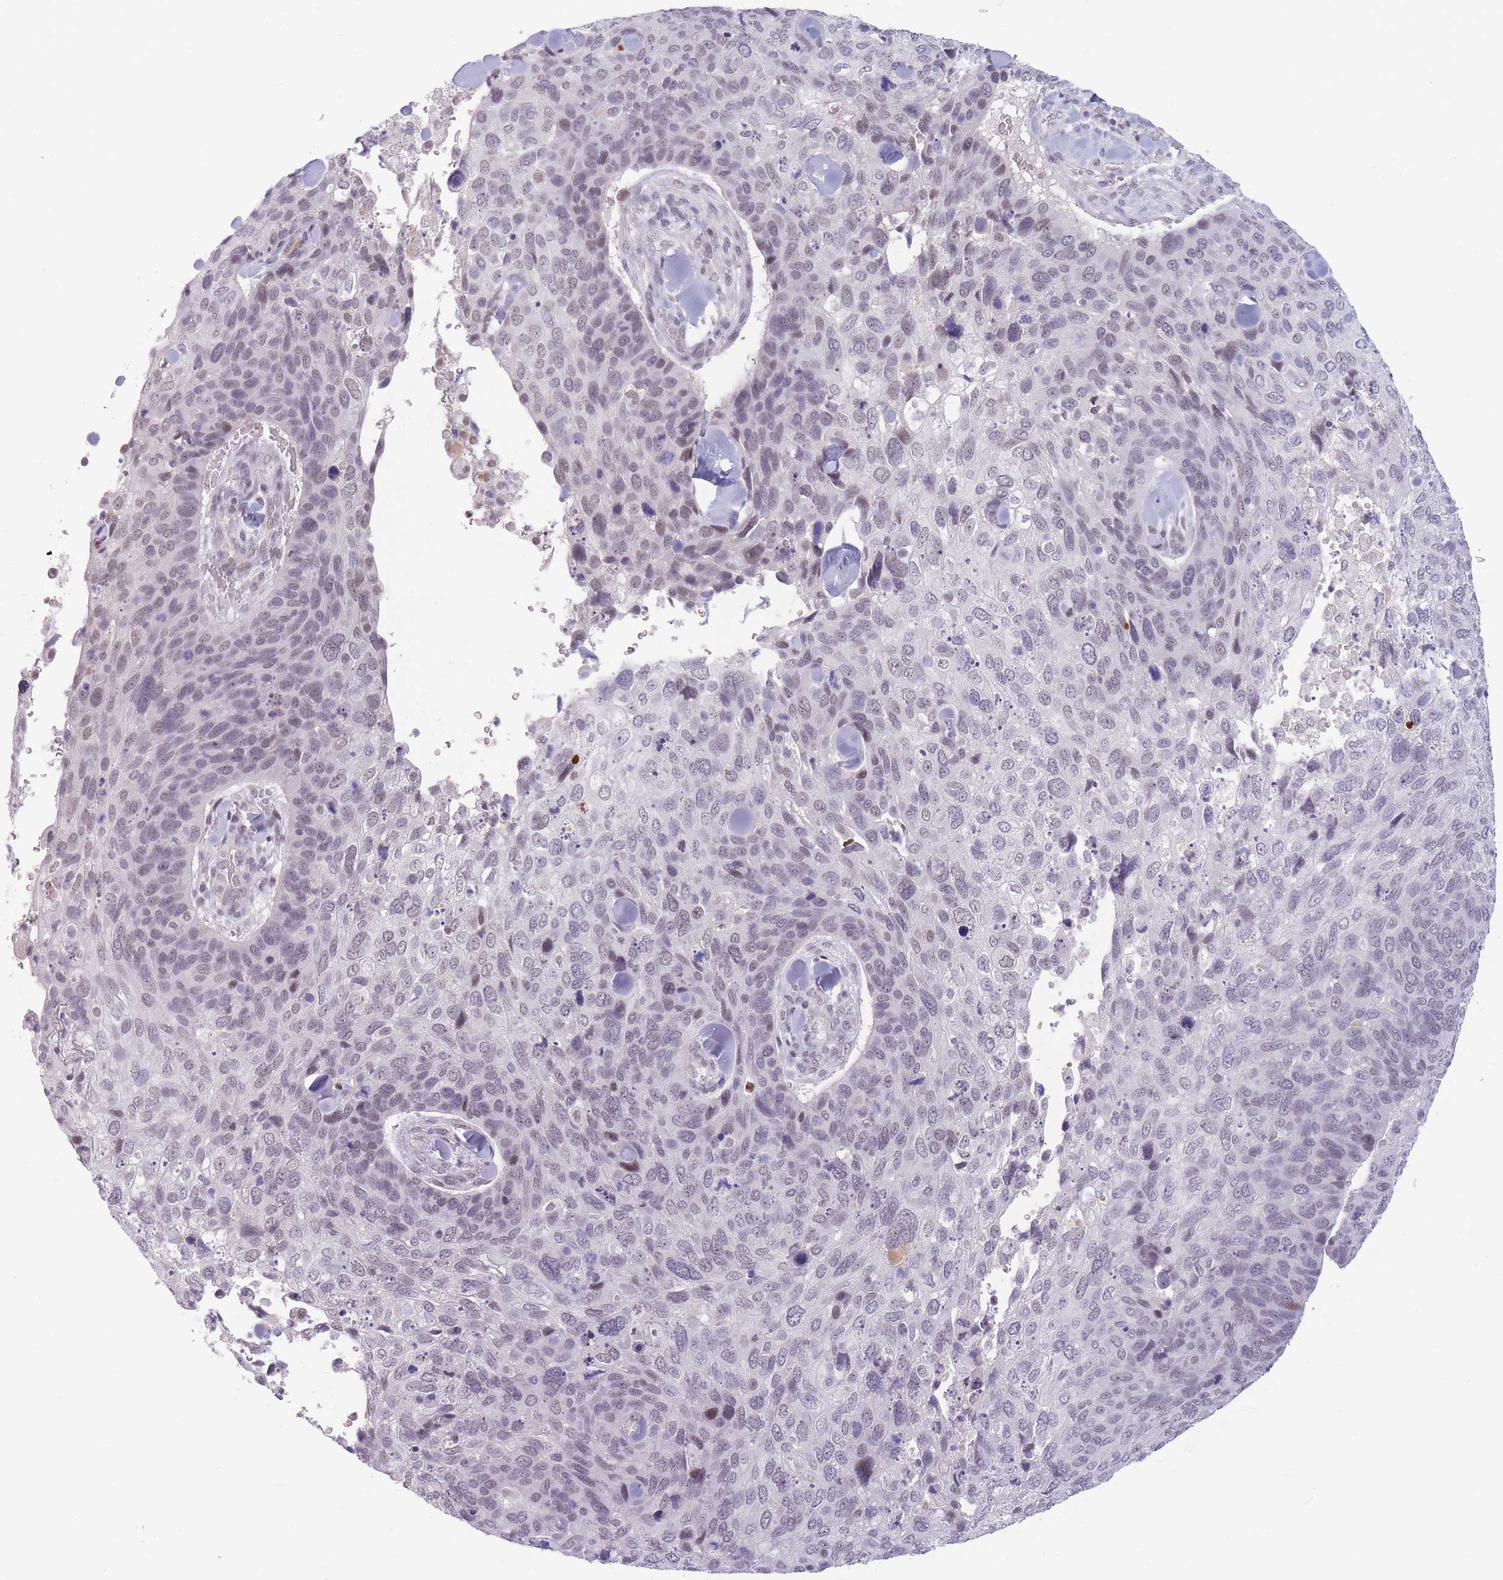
{"staining": {"intensity": "weak", "quantity": "<25%", "location": "nuclear"}, "tissue": "skin cancer", "cell_type": "Tumor cells", "image_type": "cancer", "snomed": [{"axis": "morphology", "description": "Basal cell carcinoma"}, {"axis": "topography", "description": "Skin"}], "caption": "There is no significant positivity in tumor cells of skin basal cell carcinoma. (DAB IHC with hematoxylin counter stain).", "gene": "ARID3B", "patient": {"sex": "female", "age": 74}}